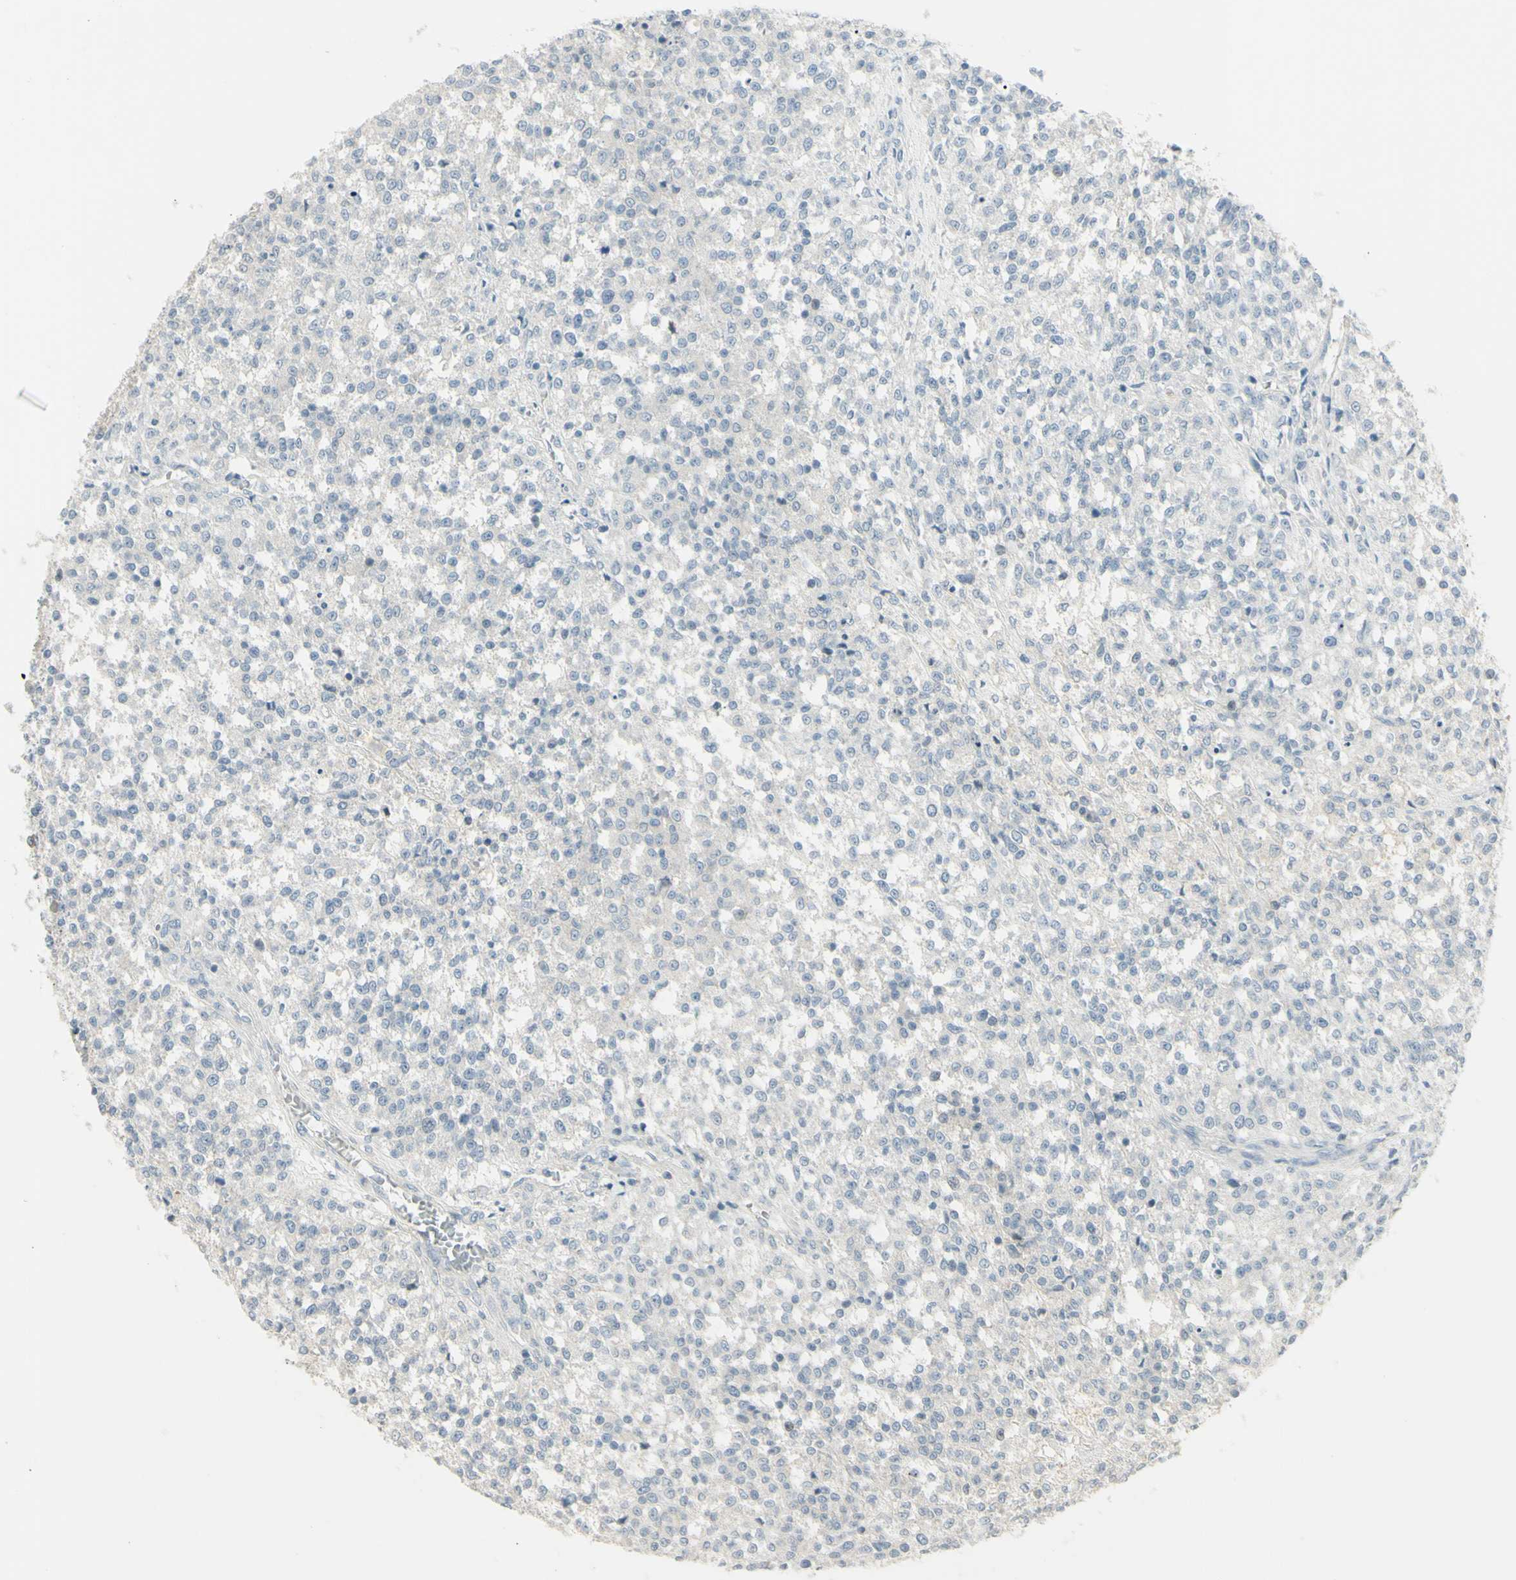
{"staining": {"intensity": "negative", "quantity": "none", "location": "none"}, "tissue": "testis cancer", "cell_type": "Tumor cells", "image_type": "cancer", "snomed": [{"axis": "morphology", "description": "Seminoma, NOS"}, {"axis": "topography", "description": "Testis"}], "caption": "The photomicrograph exhibits no significant positivity in tumor cells of testis cancer (seminoma). The staining is performed using DAB (3,3'-diaminobenzidine) brown chromogen with nuclei counter-stained in using hematoxylin.", "gene": "SH3GL2", "patient": {"sex": "male", "age": 59}}